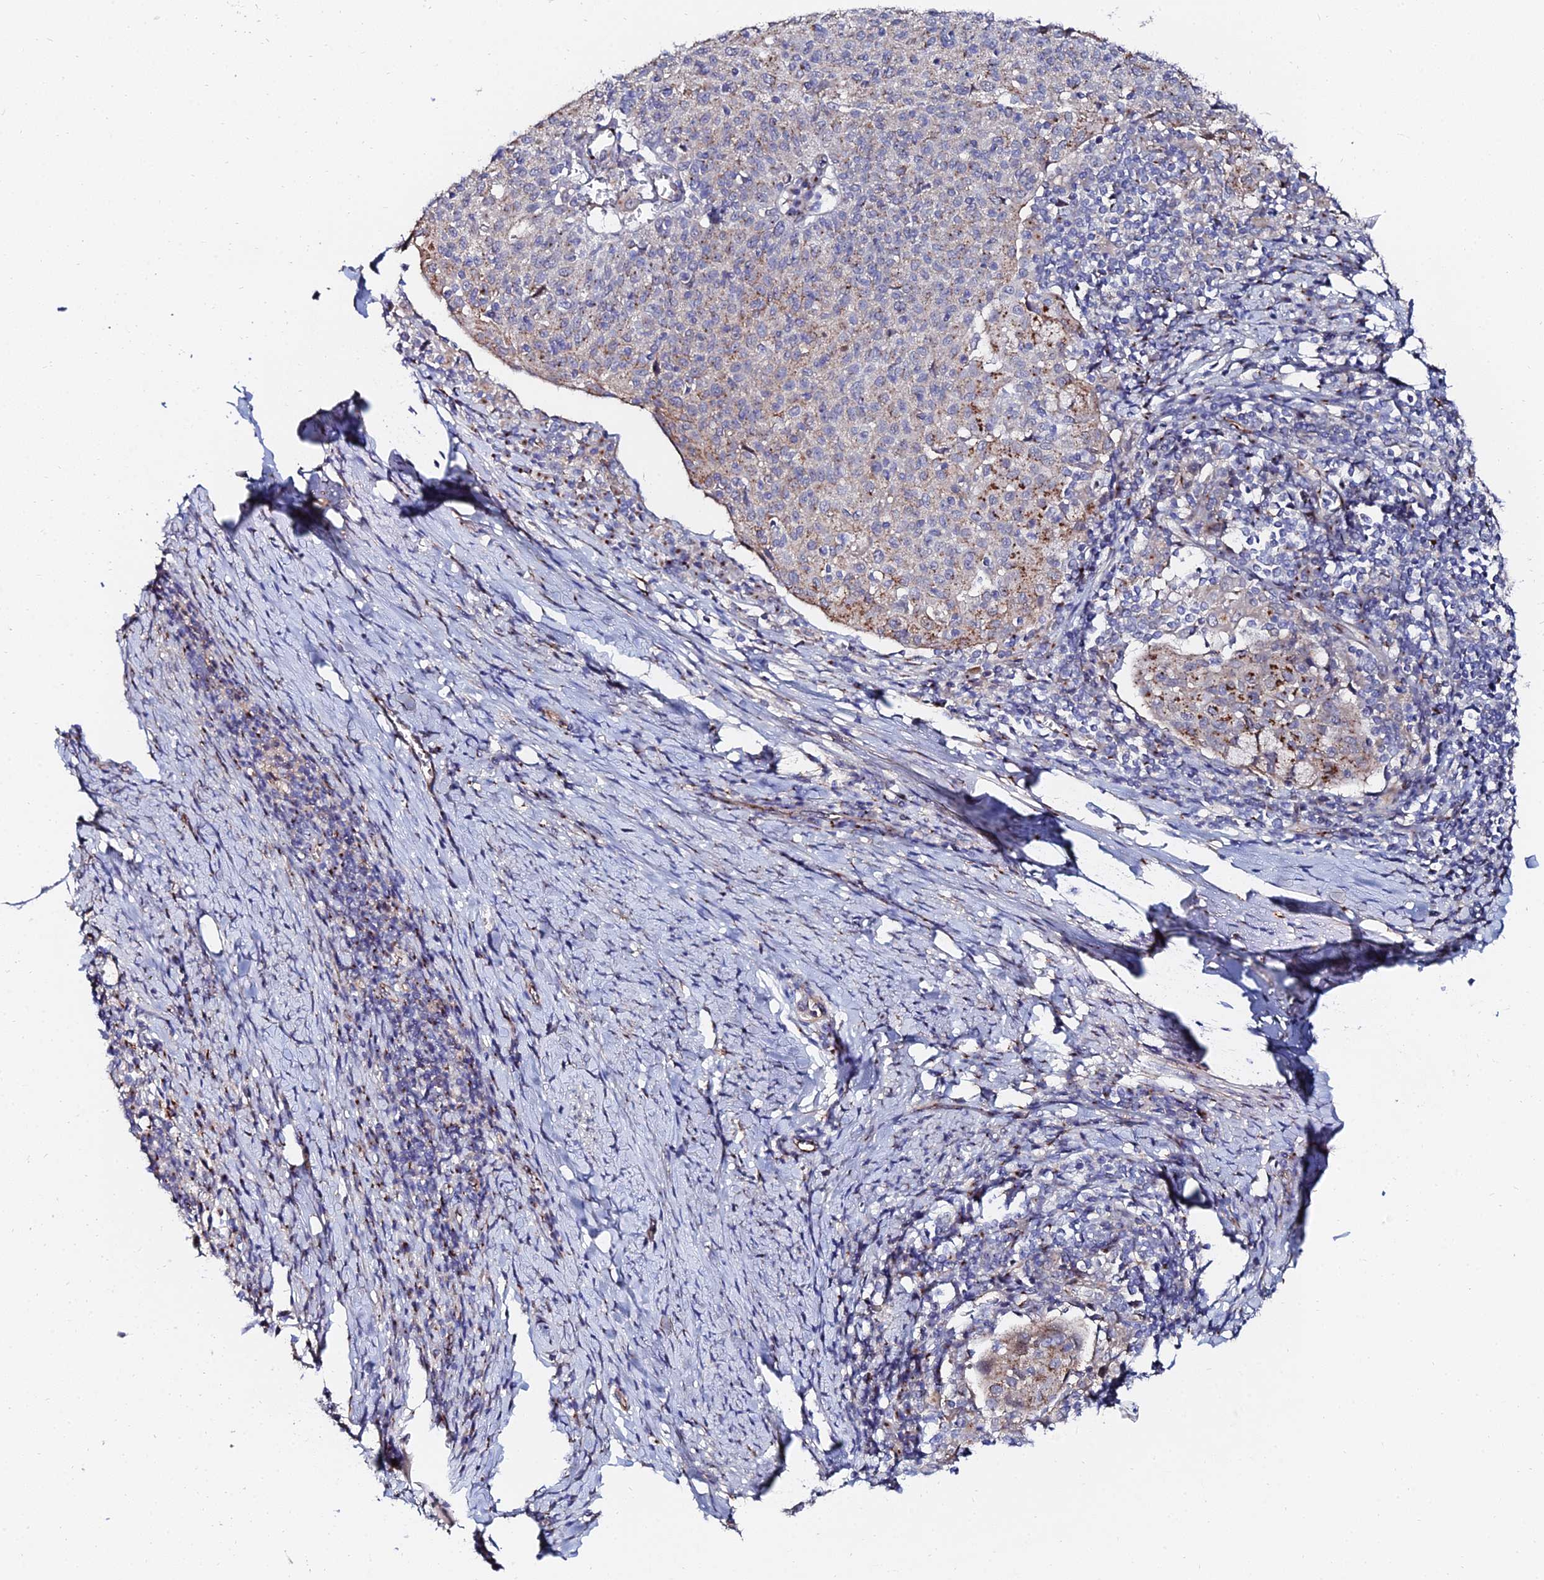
{"staining": {"intensity": "moderate", "quantity": "25%-75%", "location": "cytoplasmic/membranous"}, "tissue": "cervical cancer", "cell_type": "Tumor cells", "image_type": "cancer", "snomed": [{"axis": "morphology", "description": "Squamous cell carcinoma, NOS"}, {"axis": "topography", "description": "Cervix"}], "caption": "Cervical cancer (squamous cell carcinoma) tissue demonstrates moderate cytoplasmic/membranous expression in about 25%-75% of tumor cells (DAB (3,3'-diaminobenzidine) = brown stain, brightfield microscopy at high magnification).", "gene": "BORCS8", "patient": {"sex": "female", "age": 52}}